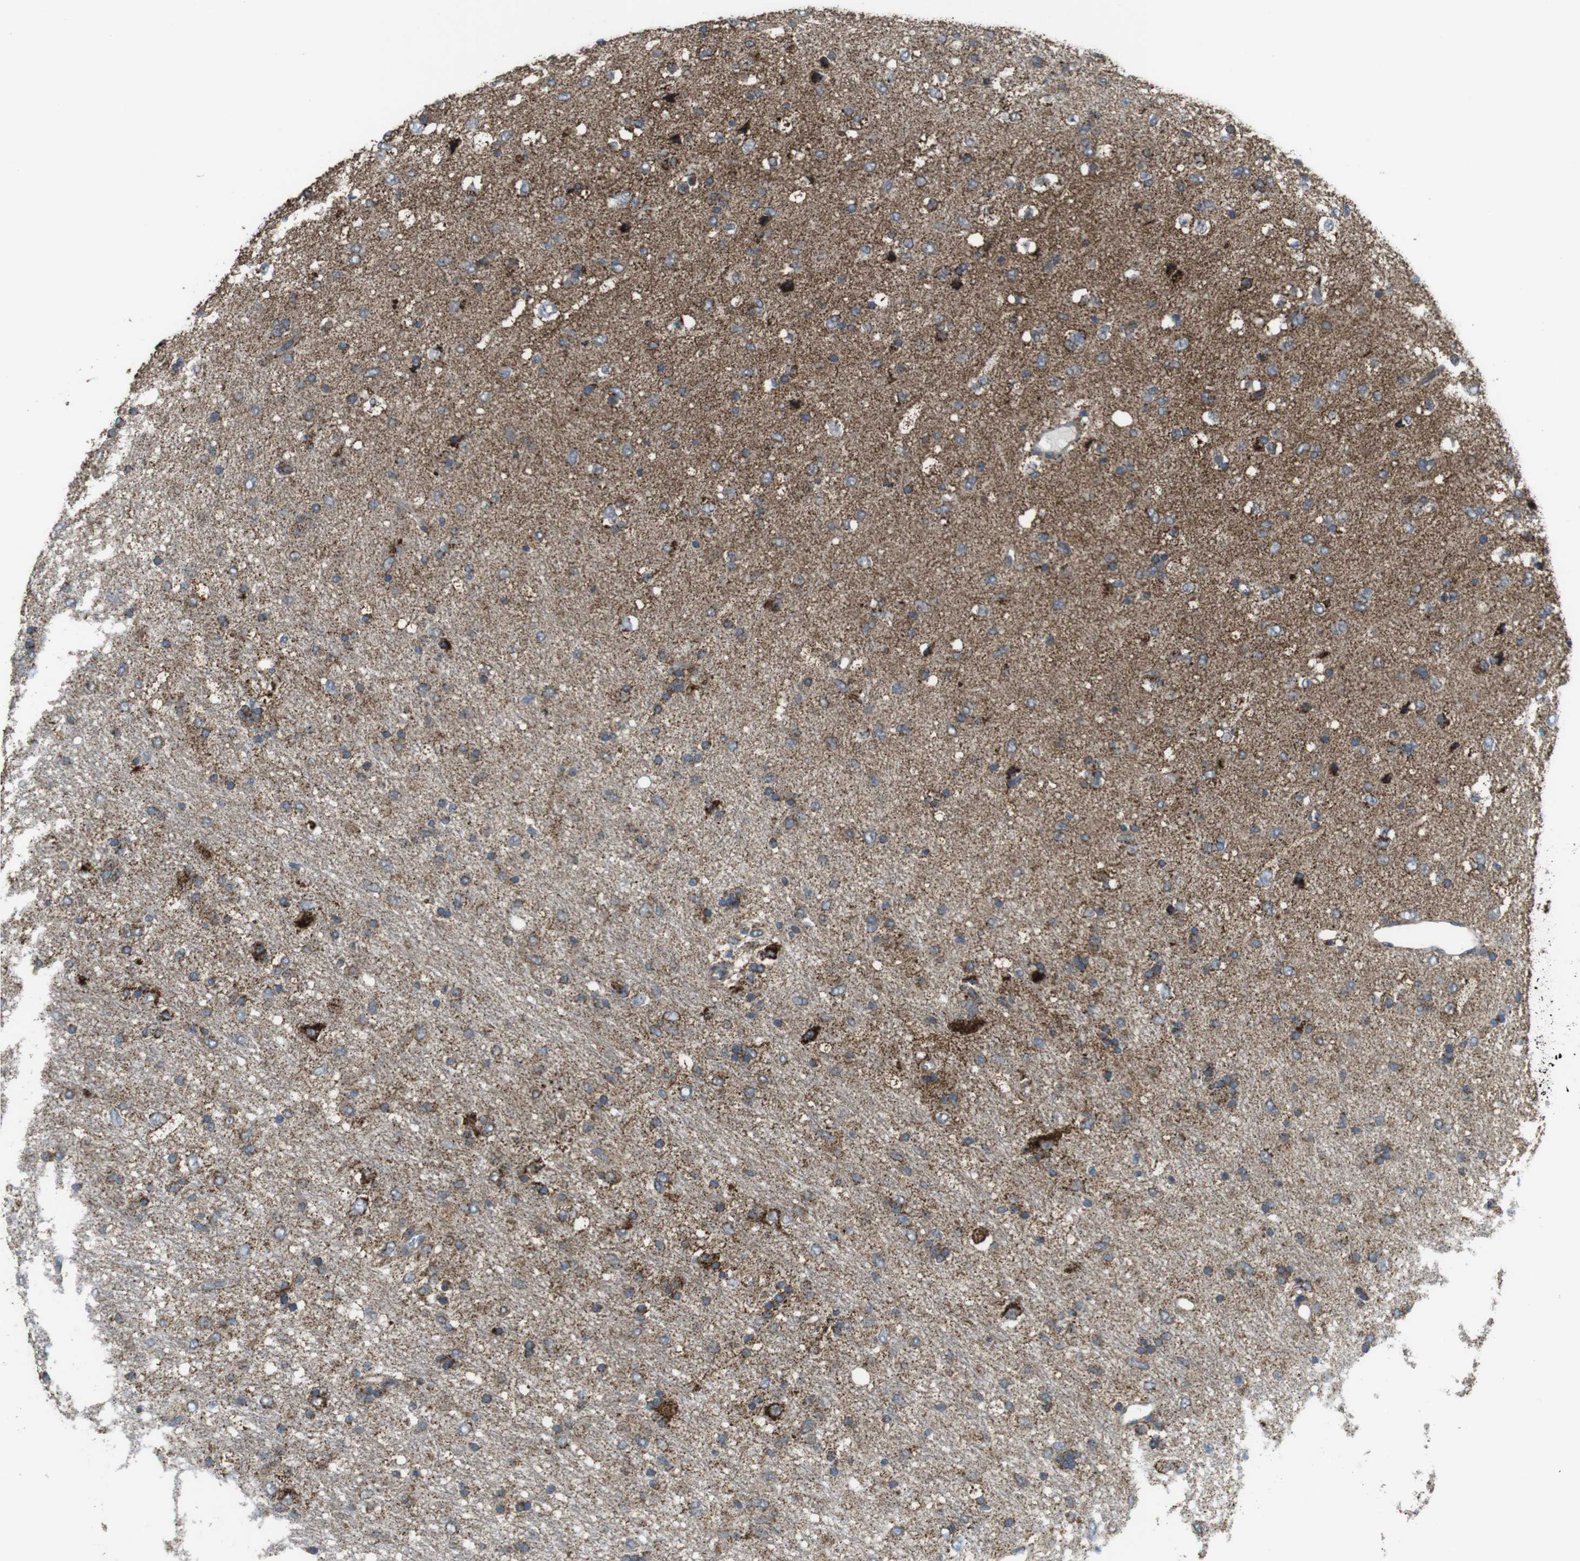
{"staining": {"intensity": "moderate", "quantity": "25%-75%", "location": "cytoplasmic/membranous"}, "tissue": "glioma", "cell_type": "Tumor cells", "image_type": "cancer", "snomed": [{"axis": "morphology", "description": "Glioma, malignant, Low grade"}, {"axis": "topography", "description": "Brain"}], "caption": "Protein analysis of glioma tissue reveals moderate cytoplasmic/membranous staining in about 25%-75% of tumor cells.", "gene": "CALHM2", "patient": {"sex": "male", "age": 77}}